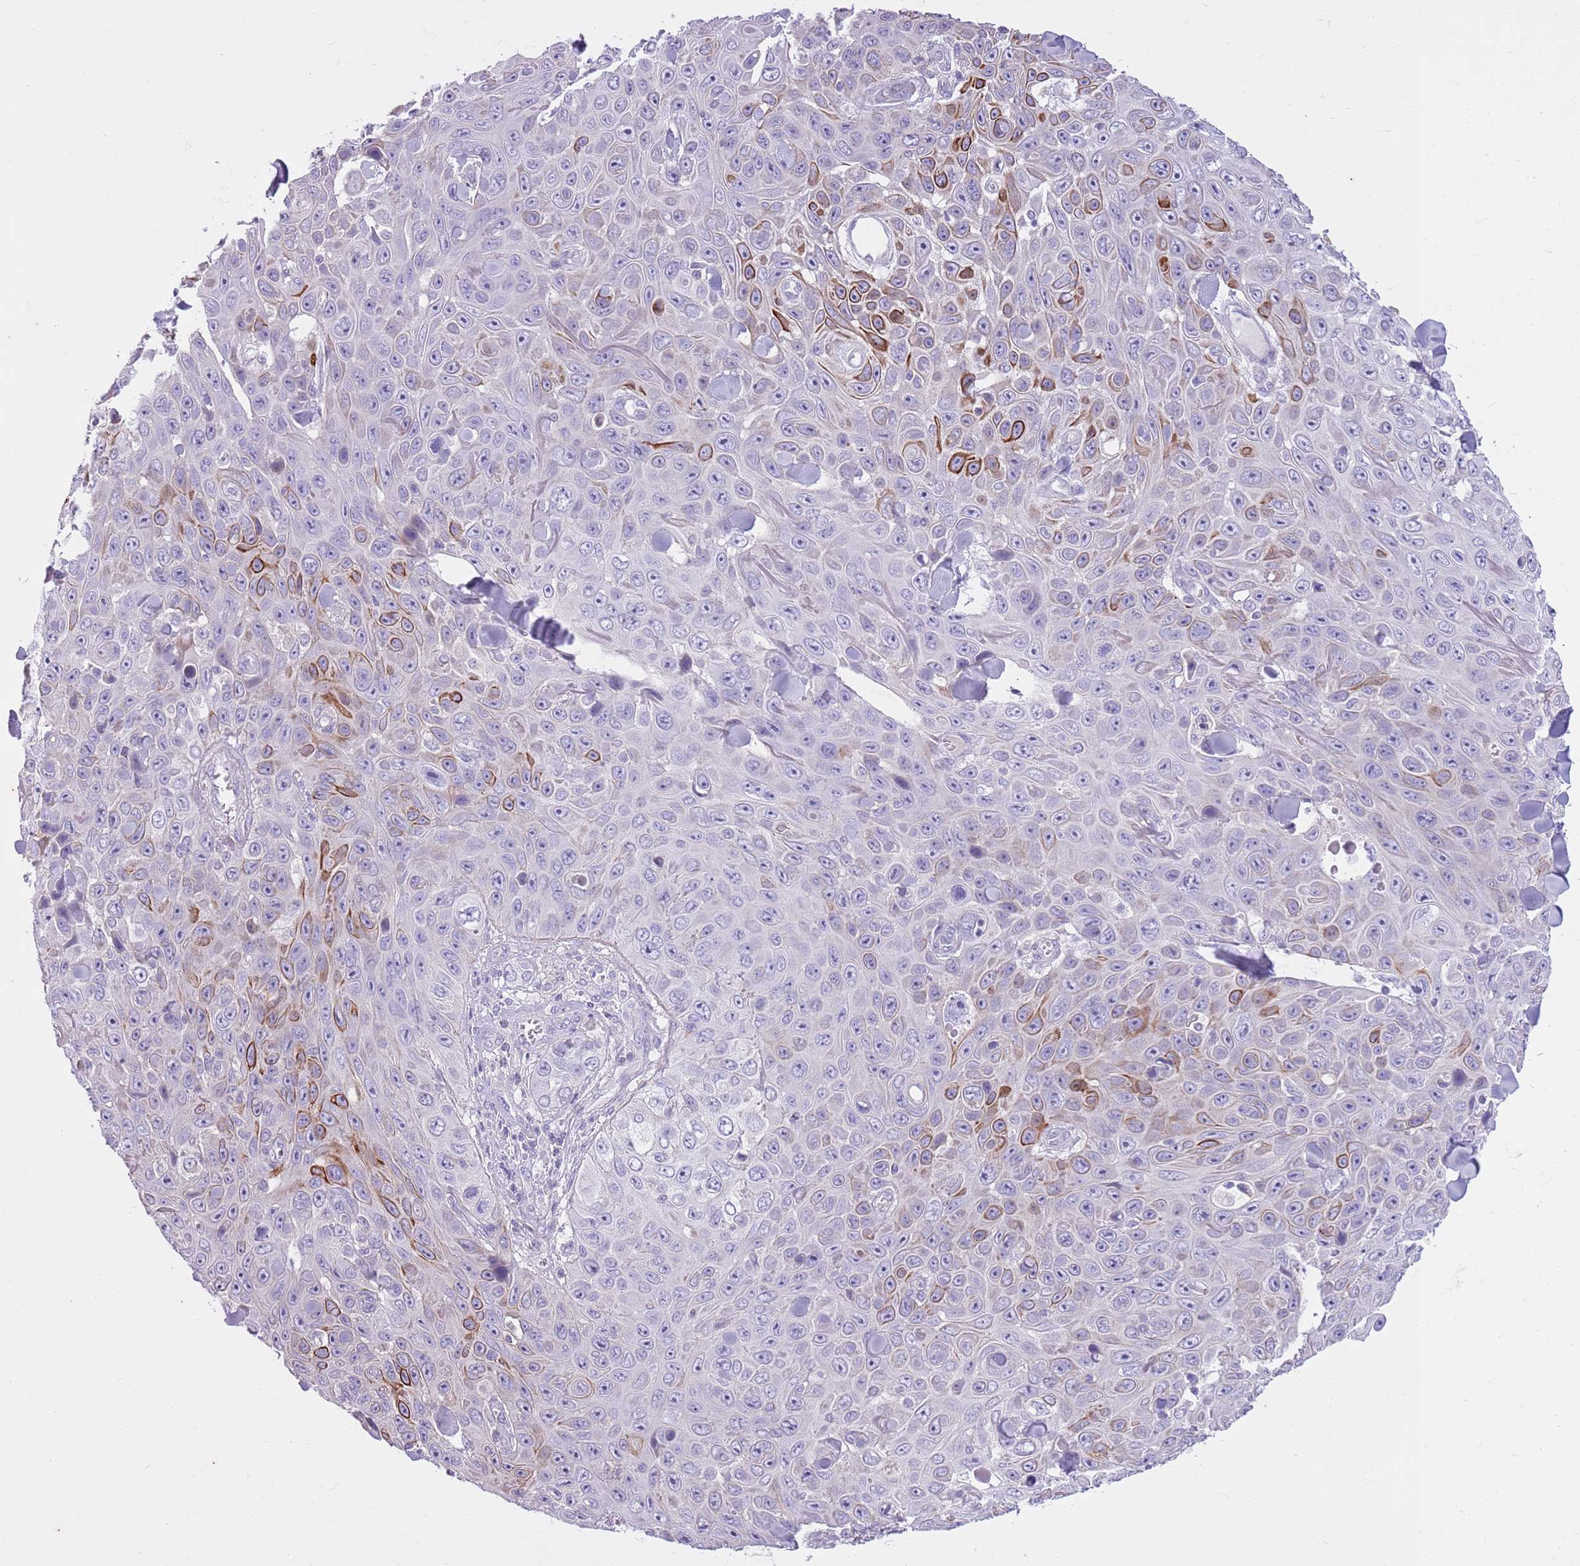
{"staining": {"intensity": "strong", "quantity": "<25%", "location": "cytoplasmic/membranous"}, "tissue": "skin cancer", "cell_type": "Tumor cells", "image_type": "cancer", "snomed": [{"axis": "morphology", "description": "Squamous cell carcinoma, NOS"}, {"axis": "topography", "description": "Skin"}], "caption": "Brown immunohistochemical staining in skin squamous cell carcinoma demonstrates strong cytoplasmic/membranous staining in approximately <25% of tumor cells.", "gene": "CNPPD1", "patient": {"sex": "male", "age": 82}}